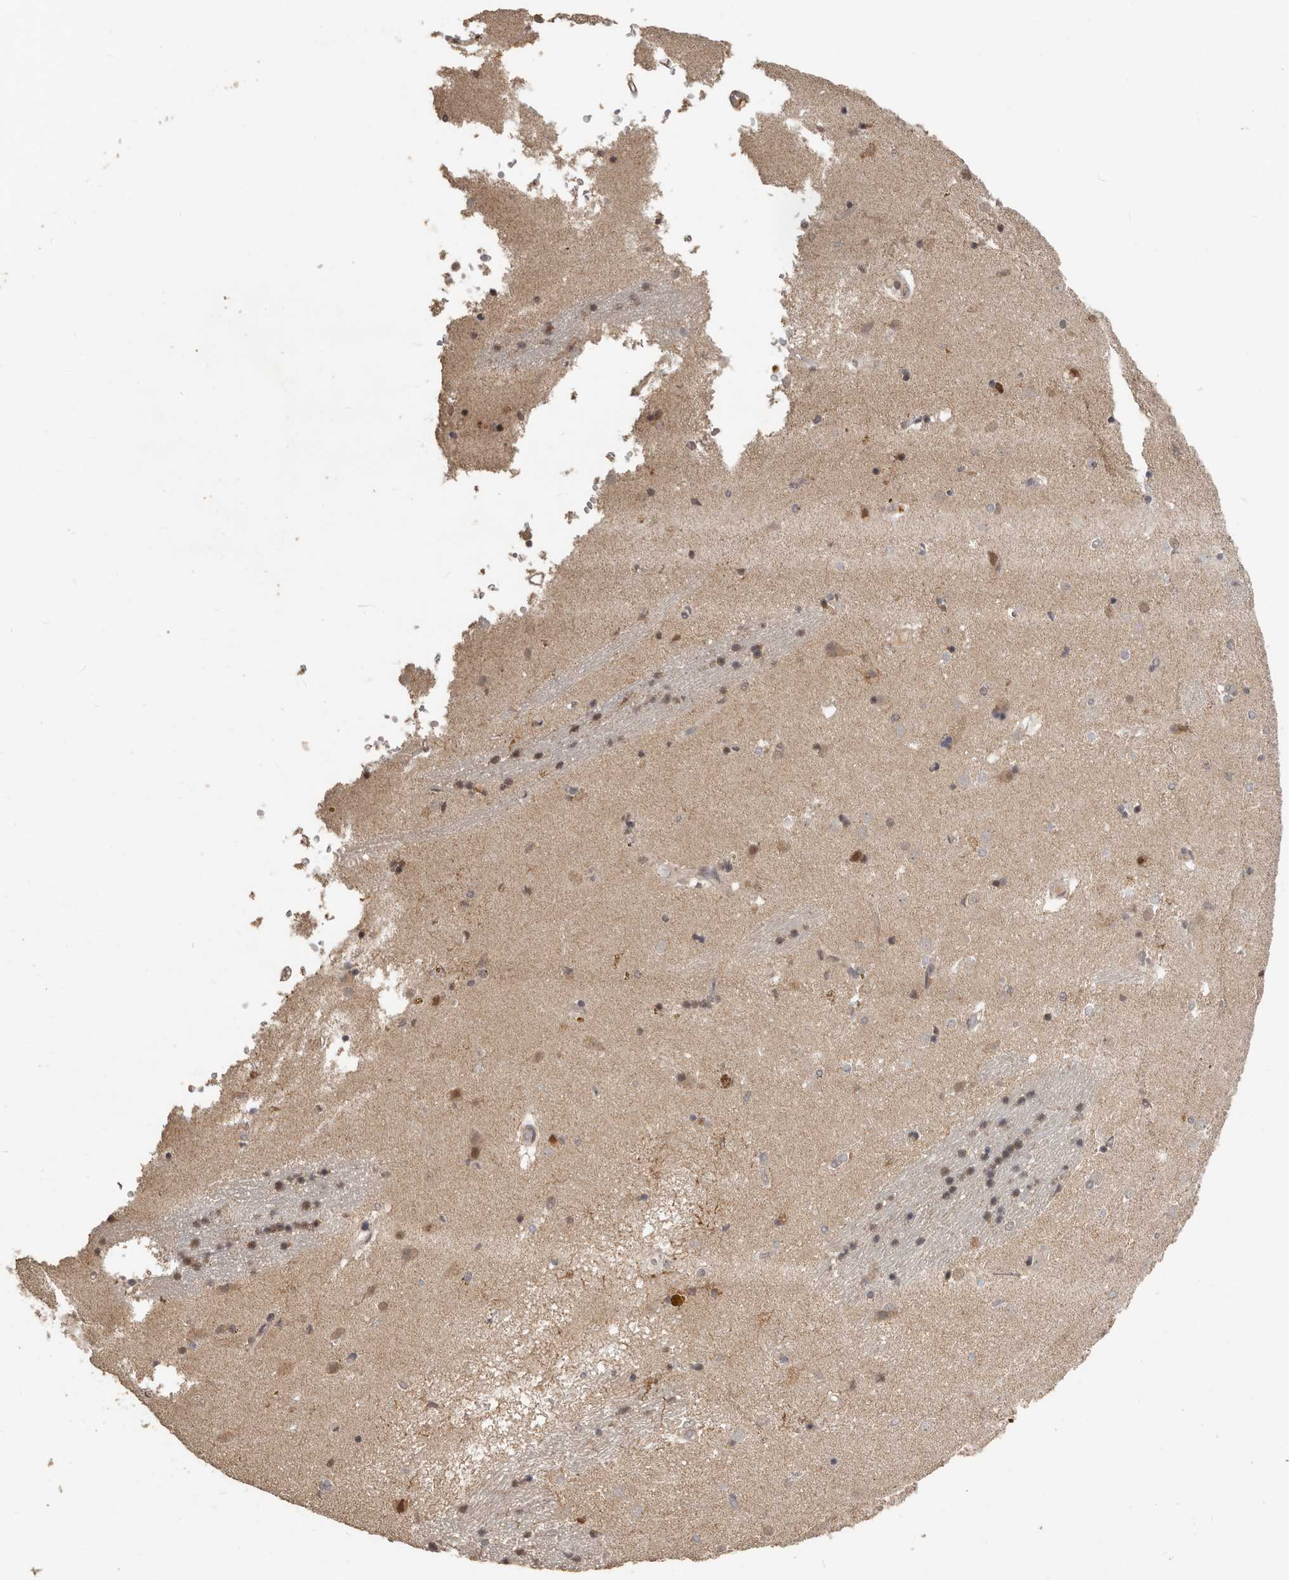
{"staining": {"intensity": "moderate", "quantity": "<25%", "location": "cytoplasmic/membranous,nuclear"}, "tissue": "caudate", "cell_type": "Glial cells", "image_type": "normal", "snomed": [{"axis": "morphology", "description": "Normal tissue, NOS"}, {"axis": "topography", "description": "Lateral ventricle wall"}], "caption": "Protein staining of normal caudate reveals moderate cytoplasmic/membranous,nuclear expression in about <25% of glial cells. (DAB (3,3'-diaminobenzidine) = brown stain, brightfield microscopy at high magnification).", "gene": "ZFP14", "patient": {"sex": "male", "age": 70}}